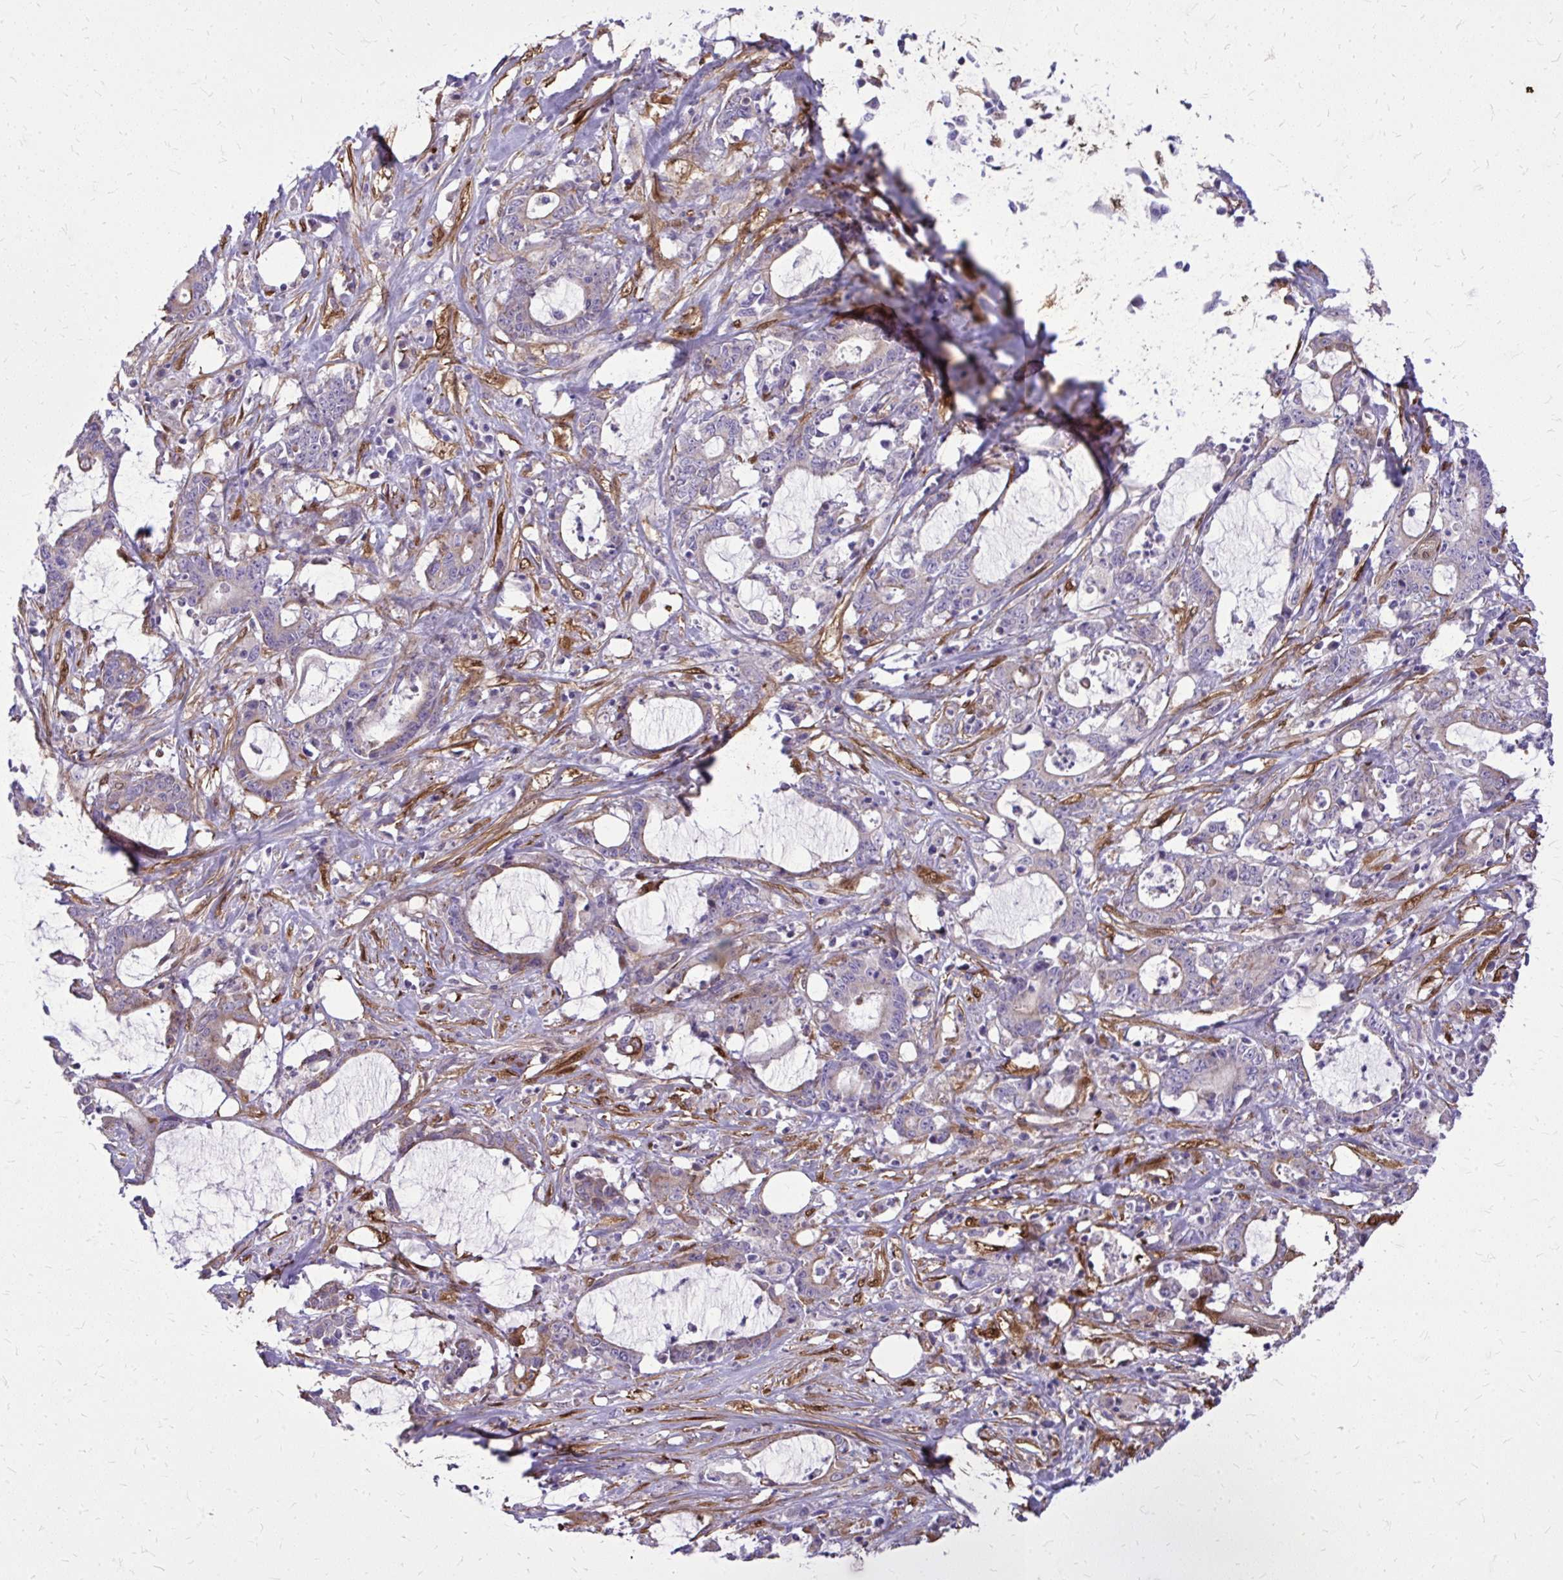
{"staining": {"intensity": "weak", "quantity": "<25%", "location": "cytoplasmic/membranous"}, "tissue": "stomach cancer", "cell_type": "Tumor cells", "image_type": "cancer", "snomed": [{"axis": "morphology", "description": "Adenocarcinoma, NOS"}, {"axis": "topography", "description": "Stomach, upper"}], "caption": "High power microscopy histopathology image of an IHC photomicrograph of stomach cancer (adenocarcinoma), revealing no significant expression in tumor cells.", "gene": "NNMT", "patient": {"sex": "male", "age": 68}}